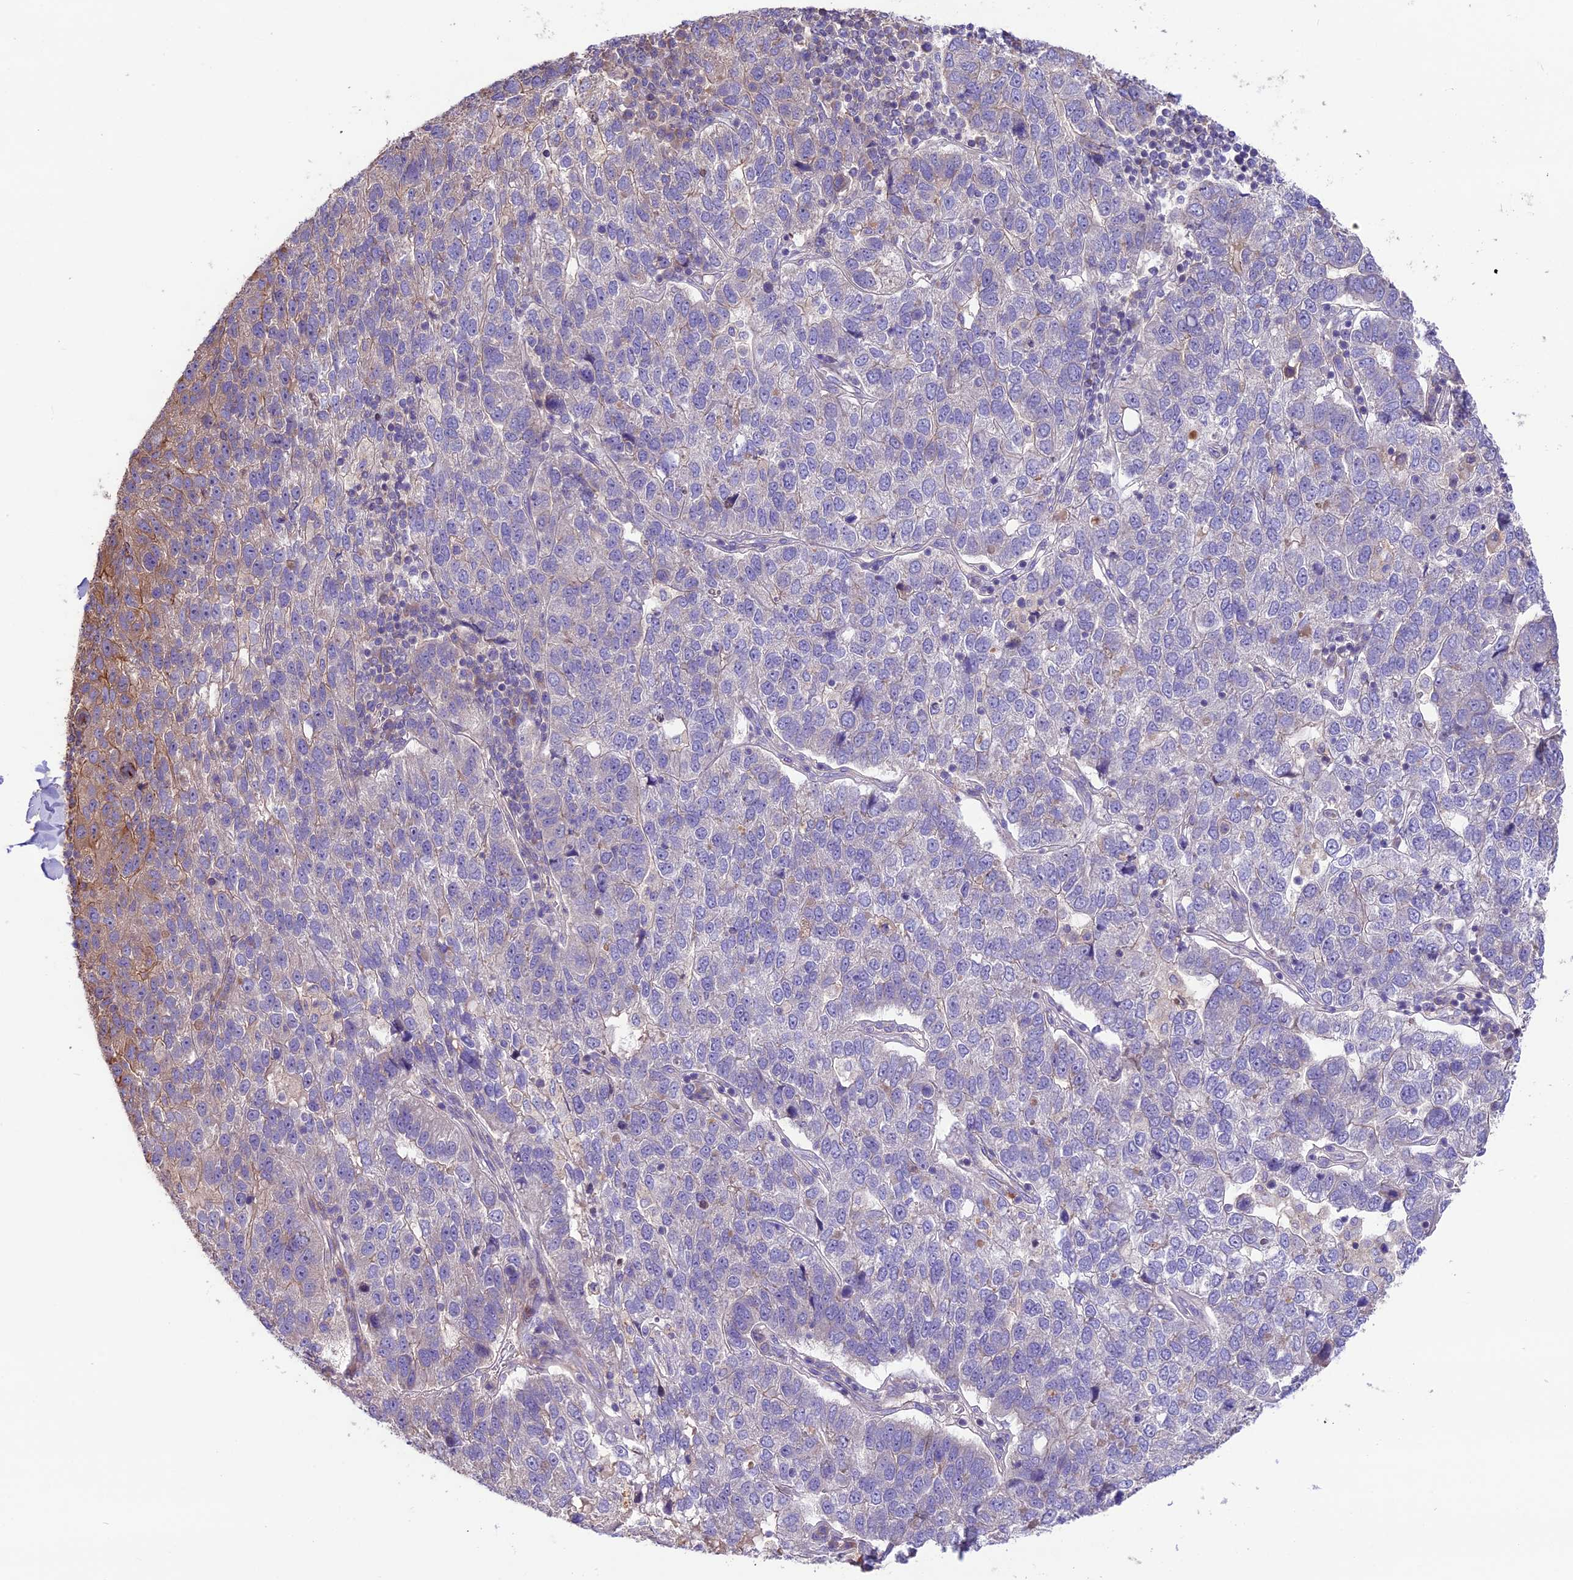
{"staining": {"intensity": "moderate", "quantity": "<25%", "location": "cytoplasmic/membranous"}, "tissue": "pancreatic cancer", "cell_type": "Tumor cells", "image_type": "cancer", "snomed": [{"axis": "morphology", "description": "Adenocarcinoma, NOS"}, {"axis": "topography", "description": "Pancreas"}], "caption": "Protein analysis of adenocarcinoma (pancreatic) tissue demonstrates moderate cytoplasmic/membranous positivity in approximately <25% of tumor cells. (Brightfield microscopy of DAB IHC at high magnification).", "gene": "ANO3", "patient": {"sex": "female", "age": 61}}